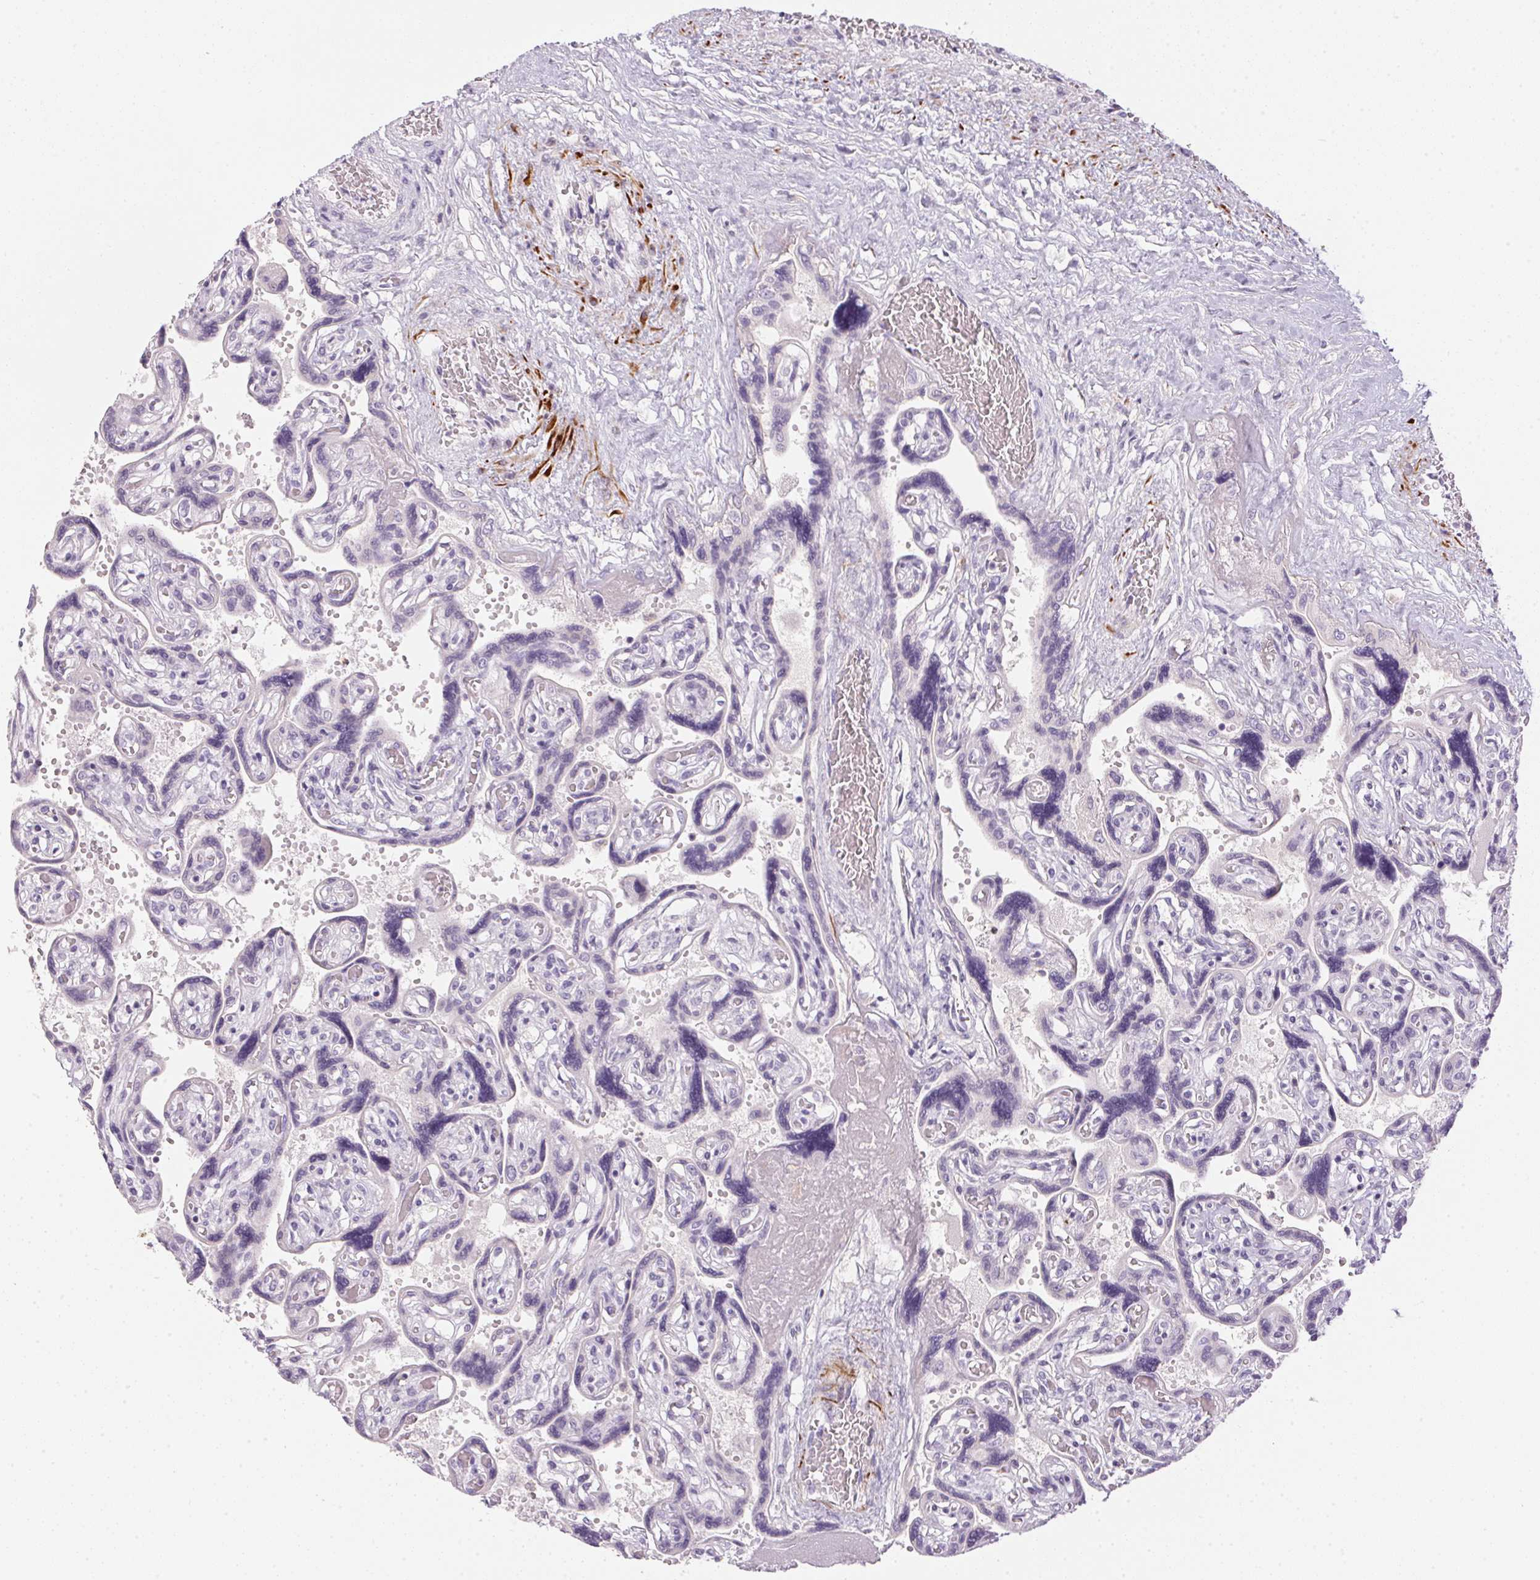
{"staining": {"intensity": "negative", "quantity": "none", "location": "none"}, "tissue": "placenta", "cell_type": "Decidual cells", "image_type": "normal", "snomed": [{"axis": "morphology", "description": "Normal tissue, NOS"}, {"axis": "topography", "description": "Placenta"}], "caption": "Image shows no significant protein positivity in decidual cells of normal placenta. (Stains: DAB (3,3'-diaminobenzidine) immunohistochemistry with hematoxylin counter stain, Microscopy: brightfield microscopy at high magnification).", "gene": "ECPAS", "patient": {"sex": "female", "age": 32}}